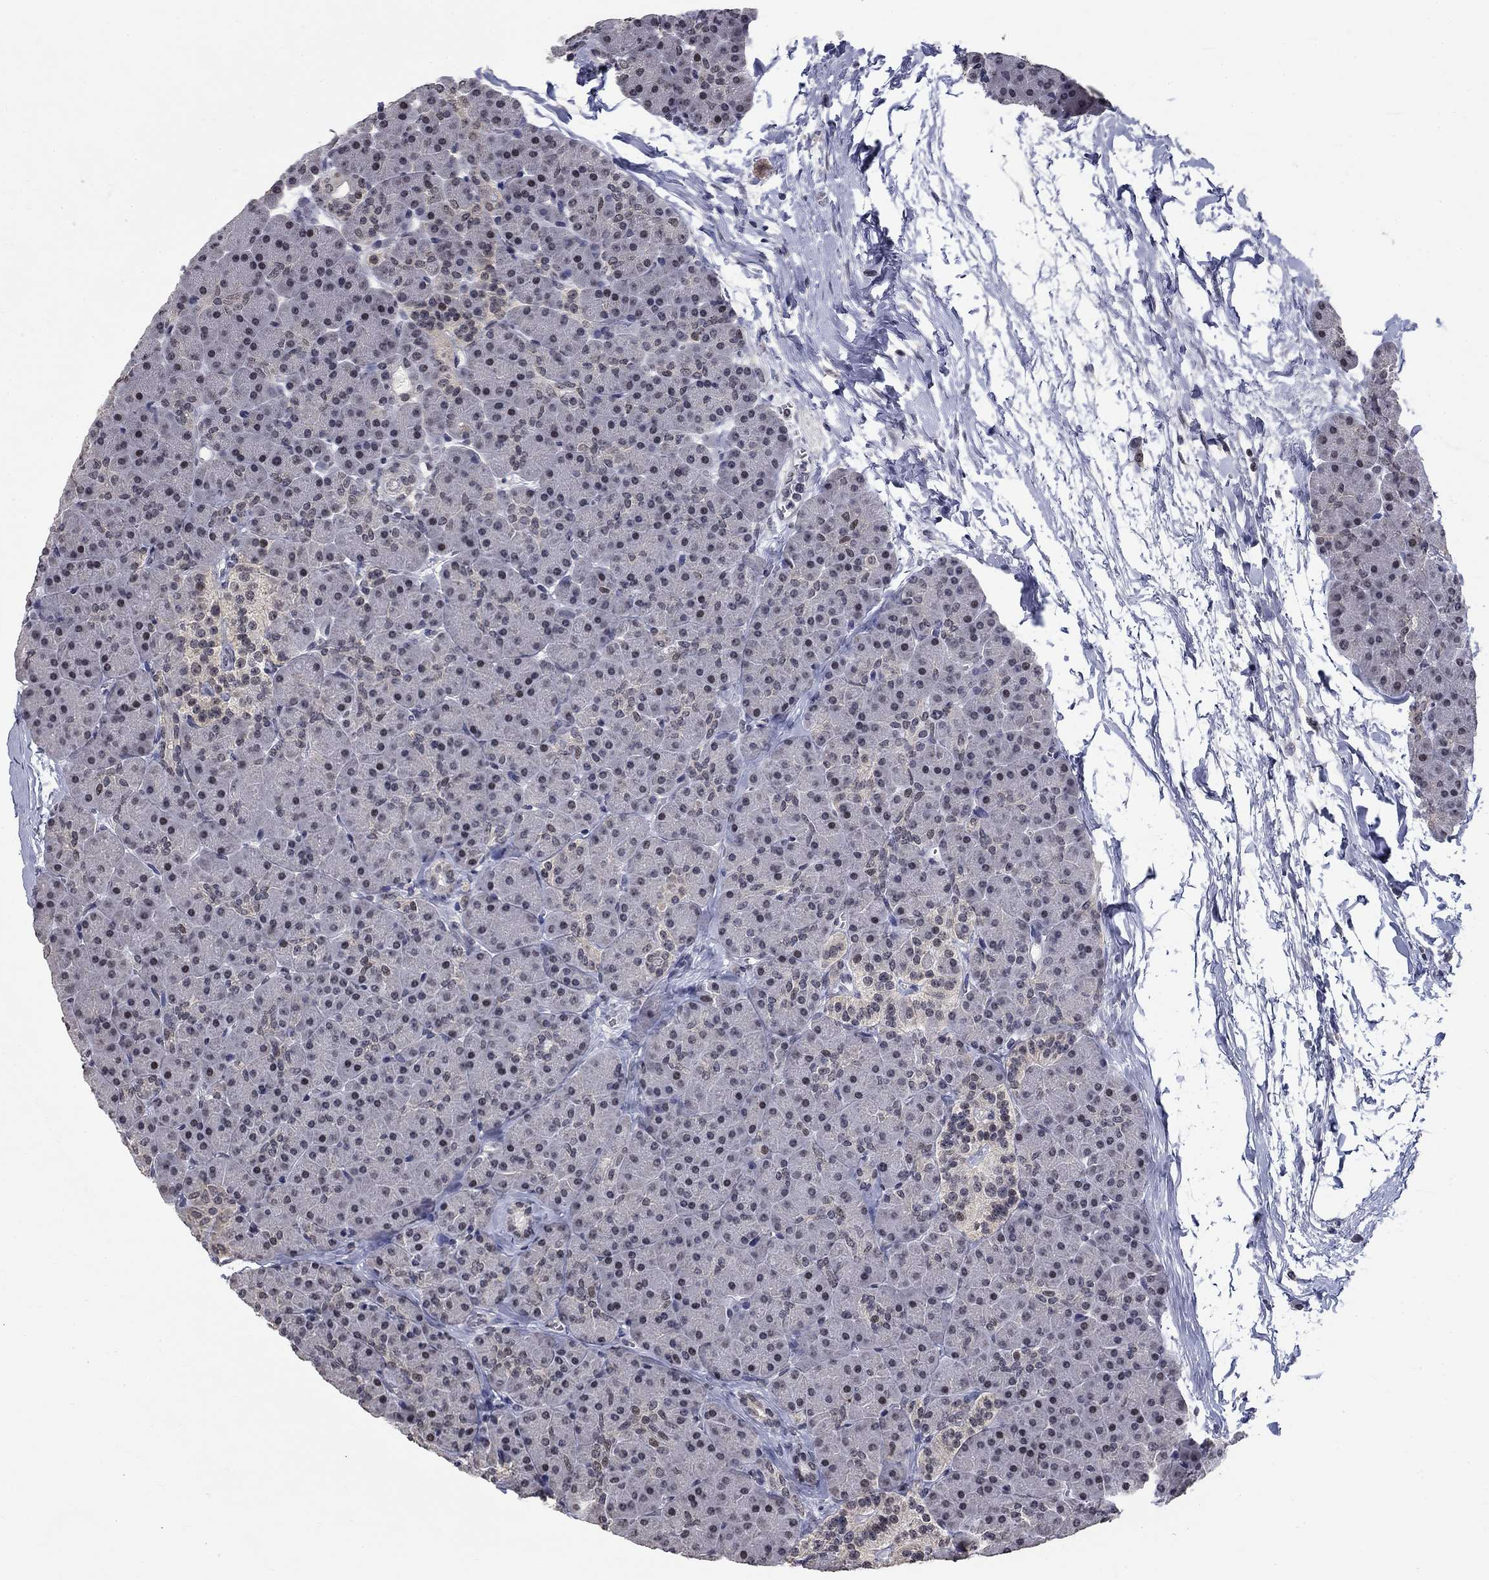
{"staining": {"intensity": "negative", "quantity": "none", "location": "none"}, "tissue": "pancreas", "cell_type": "Exocrine glandular cells", "image_type": "normal", "snomed": [{"axis": "morphology", "description": "Normal tissue, NOS"}, {"axis": "topography", "description": "Pancreas"}], "caption": "DAB immunohistochemical staining of normal pancreas exhibits no significant staining in exocrine glandular cells. Nuclei are stained in blue.", "gene": "SPATA33", "patient": {"sex": "female", "age": 44}}